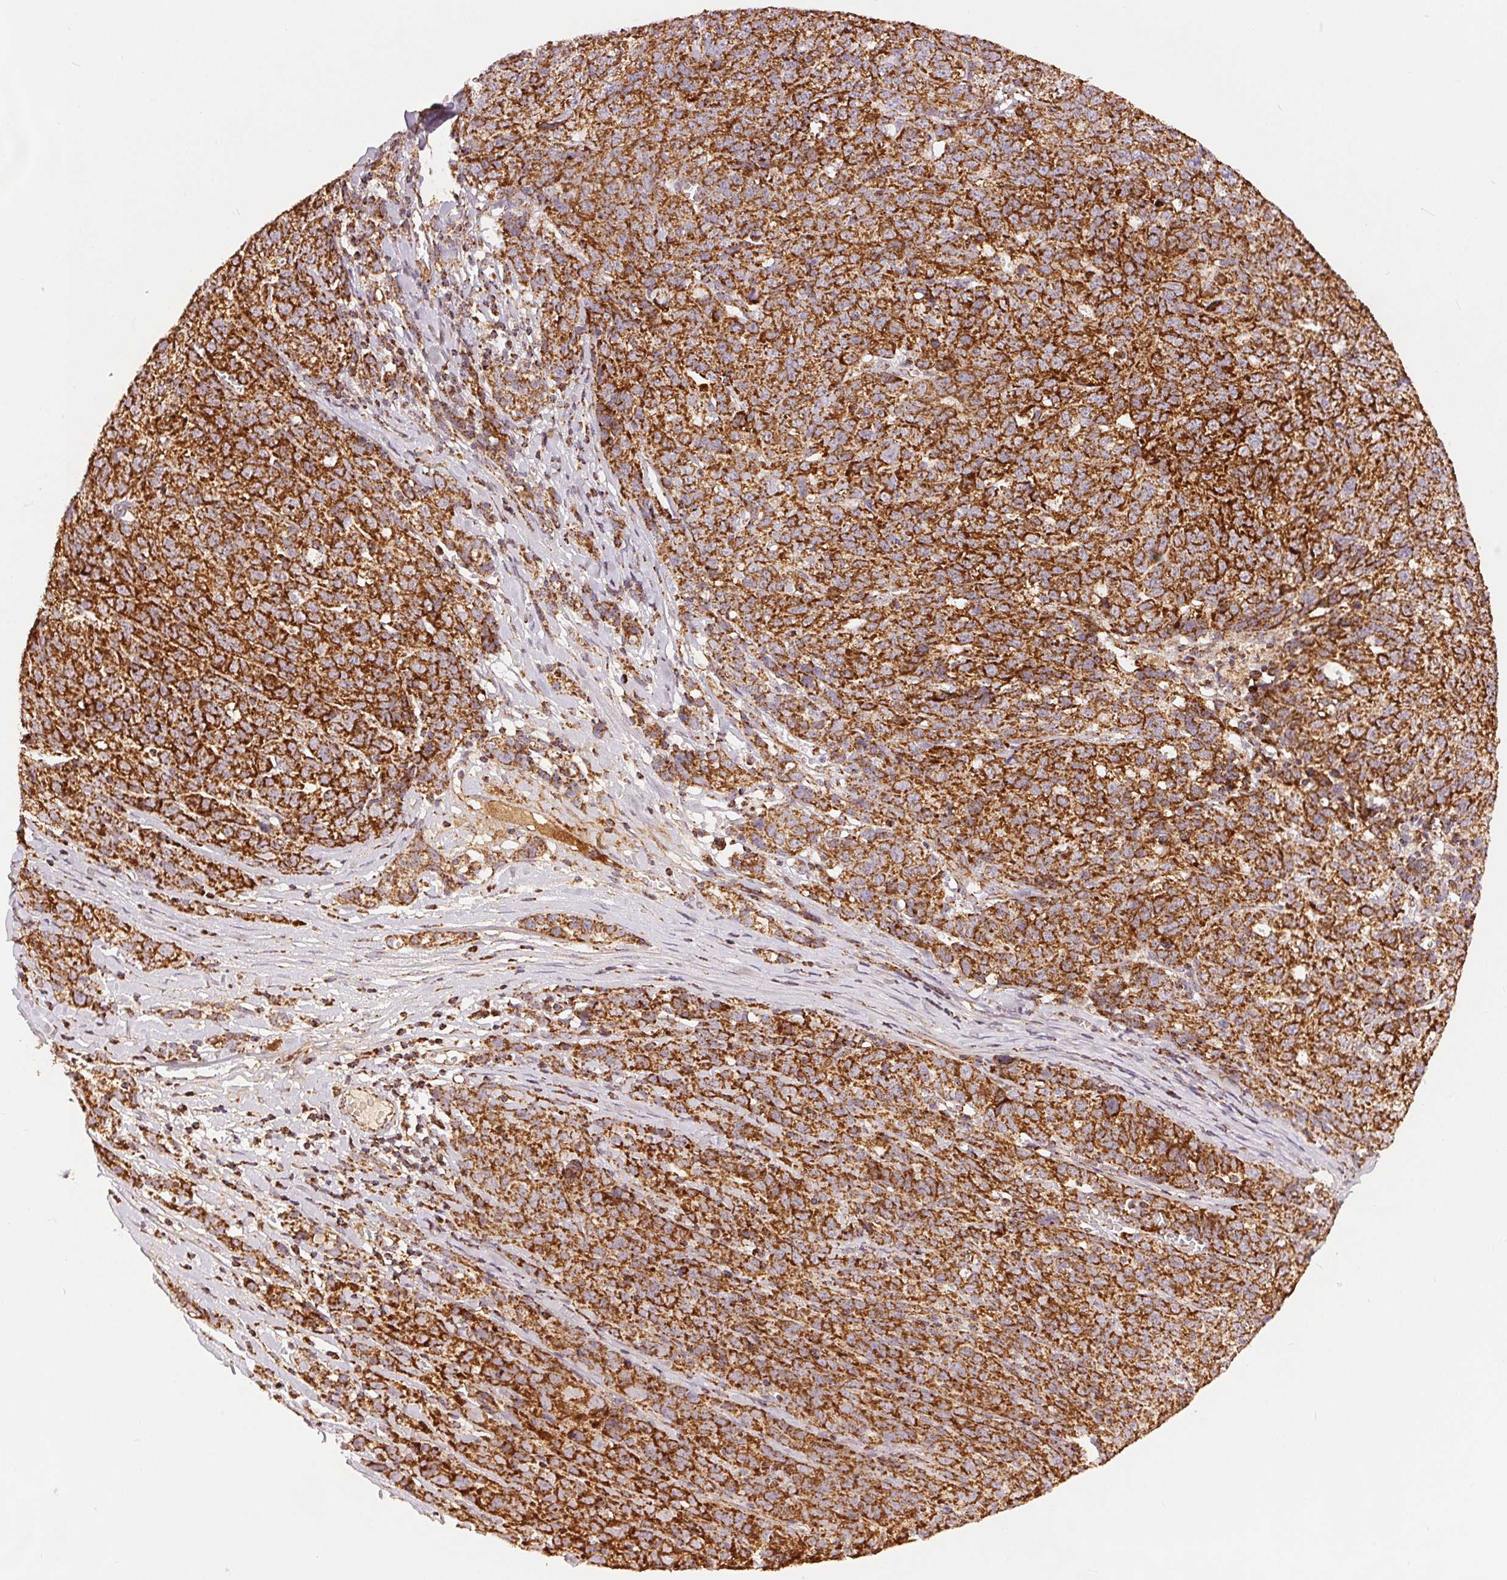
{"staining": {"intensity": "moderate", "quantity": ">75%", "location": "cytoplasmic/membranous"}, "tissue": "ovarian cancer", "cell_type": "Tumor cells", "image_type": "cancer", "snomed": [{"axis": "morphology", "description": "Cystadenocarcinoma, serous, NOS"}, {"axis": "topography", "description": "Ovary"}], "caption": "Immunohistochemistry (IHC) image of neoplastic tissue: ovarian cancer (serous cystadenocarcinoma) stained using IHC shows medium levels of moderate protein expression localized specifically in the cytoplasmic/membranous of tumor cells, appearing as a cytoplasmic/membranous brown color.", "gene": "SDHB", "patient": {"sex": "female", "age": 71}}